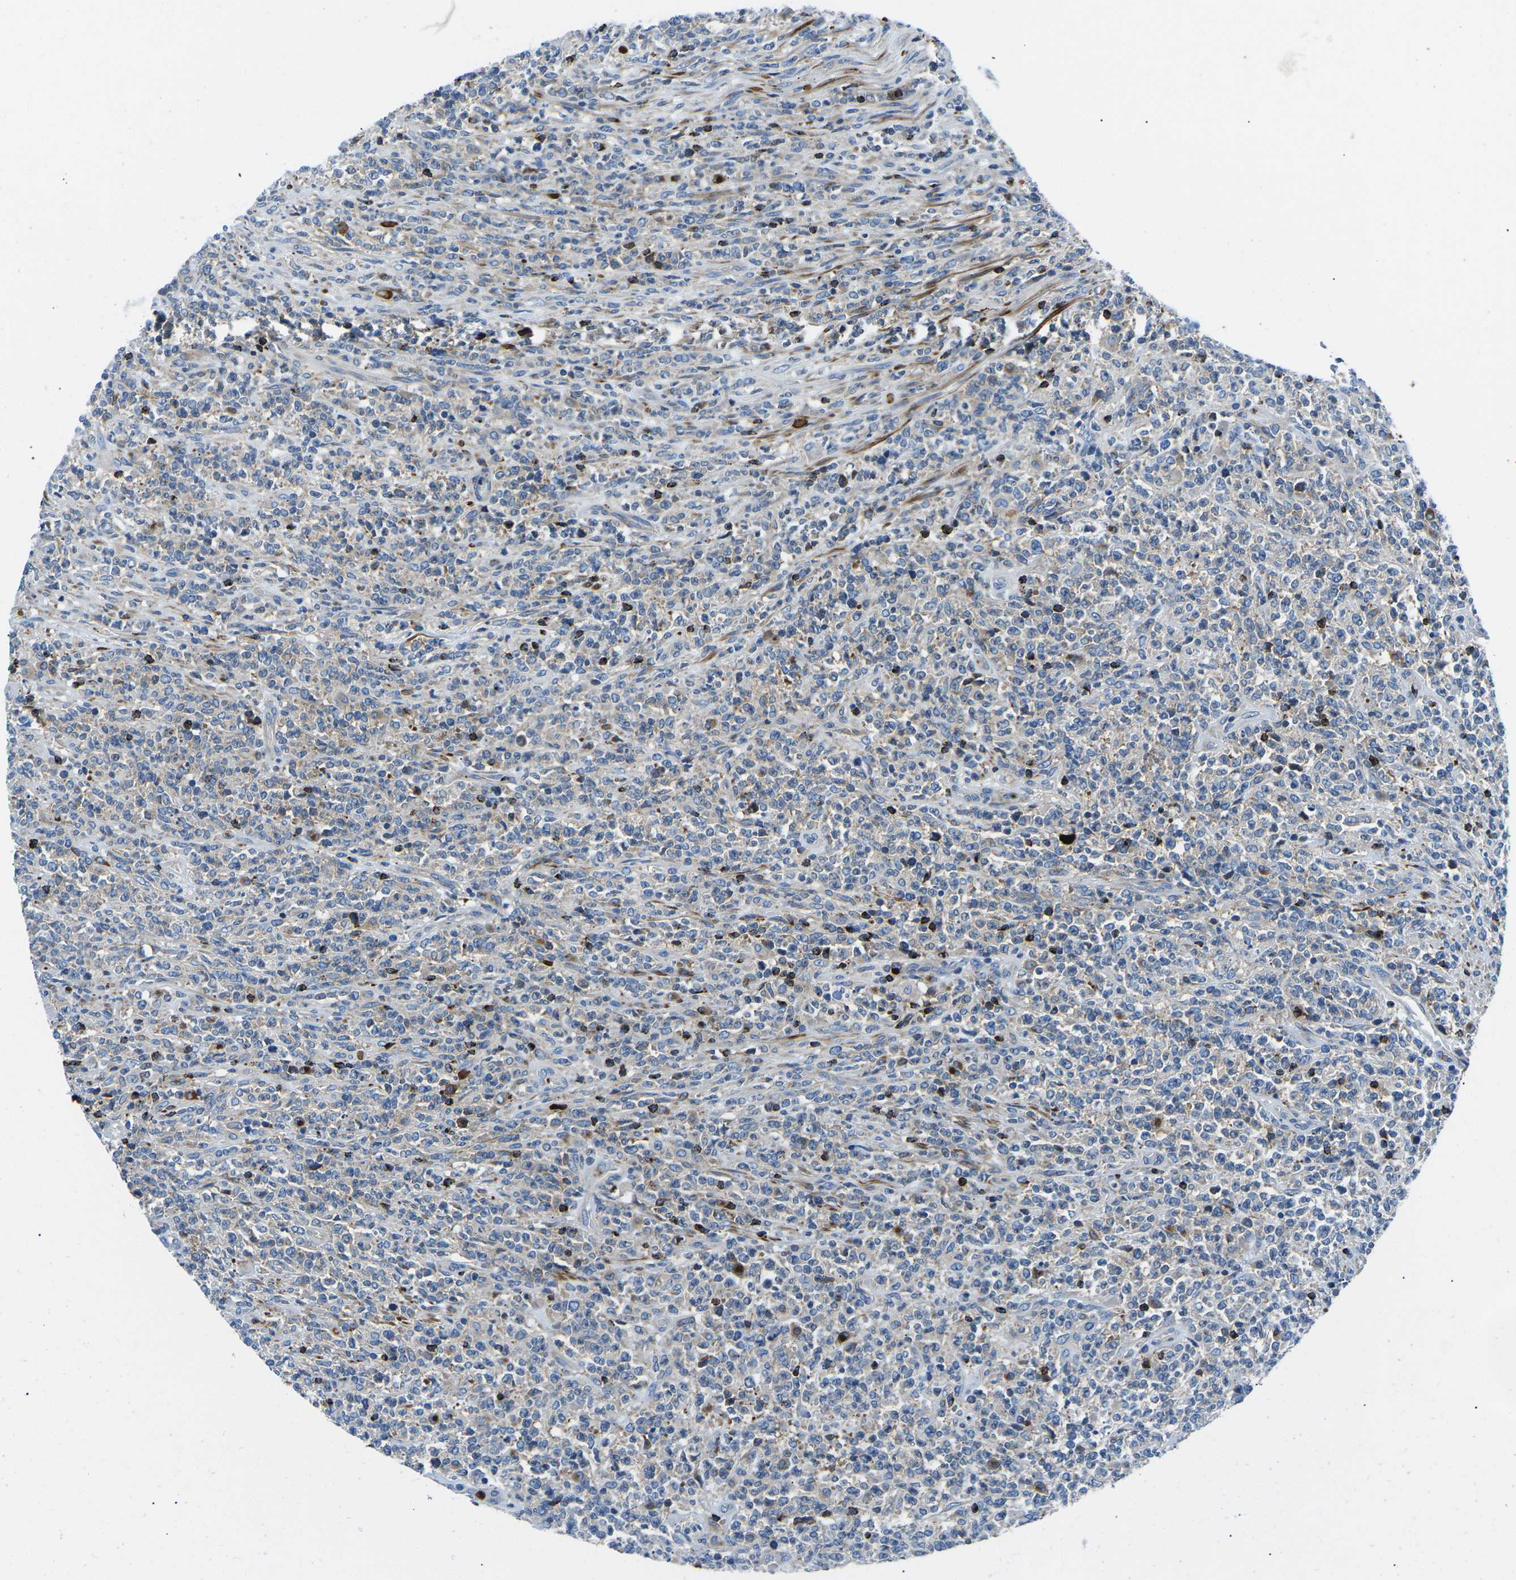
{"staining": {"intensity": "negative", "quantity": "none", "location": "none"}, "tissue": "lymphoma", "cell_type": "Tumor cells", "image_type": "cancer", "snomed": [{"axis": "morphology", "description": "Malignant lymphoma, non-Hodgkin's type, High grade"}, {"axis": "topography", "description": "Soft tissue"}], "caption": "Immunohistochemistry (IHC) of lymphoma demonstrates no positivity in tumor cells.", "gene": "MC4R", "patient": {"sex": "male", "age": 18}}